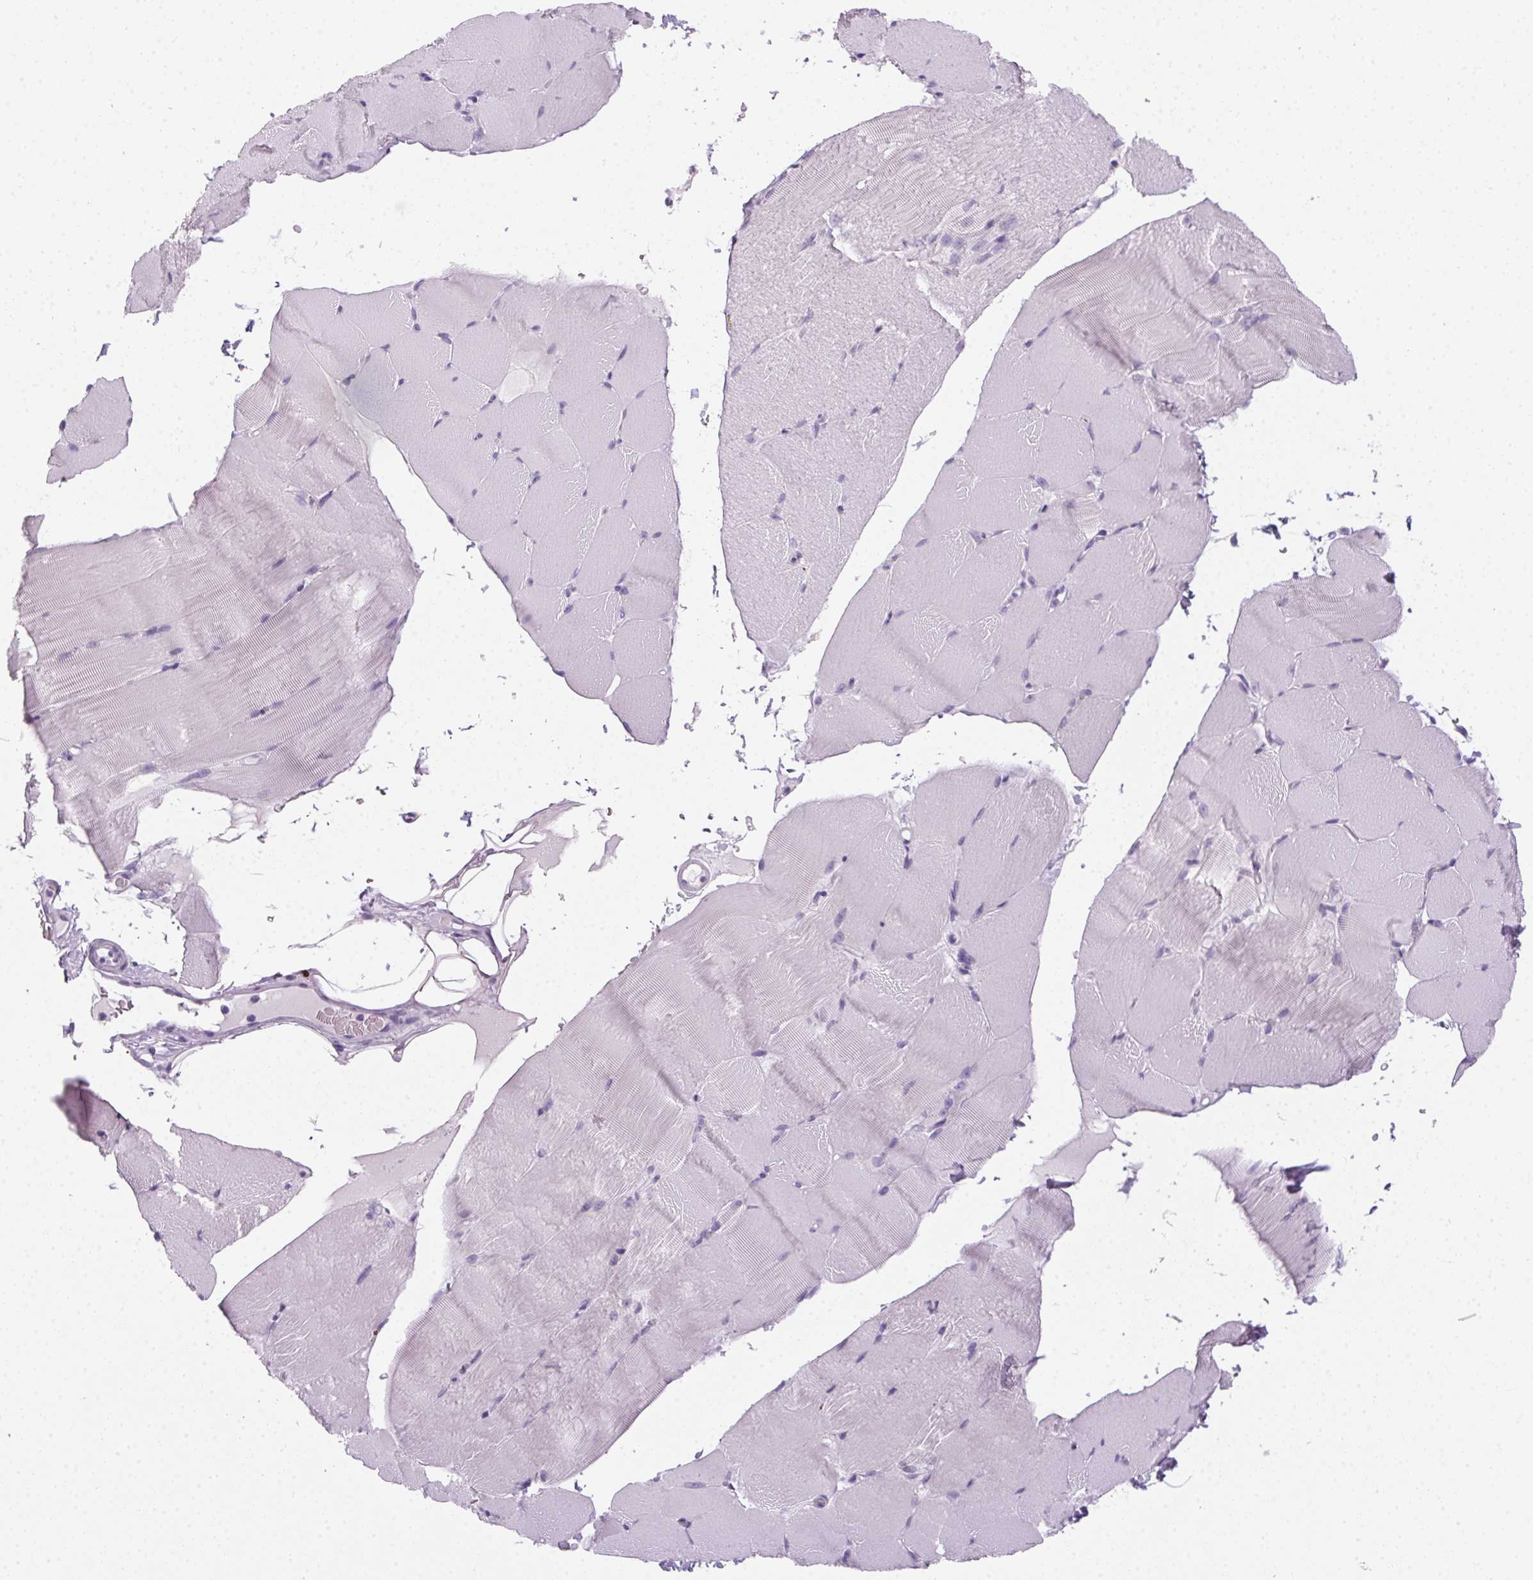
{"staining": {"intensity": "negative", "quantity": "none", "location": "none"}, "tissue": "skeletal muscle", "cell_type": "Myocytes", "image_type": "normal", "snomed": [{"axis": "morphology", "description": "Normal tissue, NOS"}, {"axis": "topography", "description": "Skeletal muscle"}], "caption": "Human skeletal muscle stained for a protein using IHC reveals no staining in myocytes.", "gene": "POPDC2", "patient": {"sex": "female", "age": 37}}